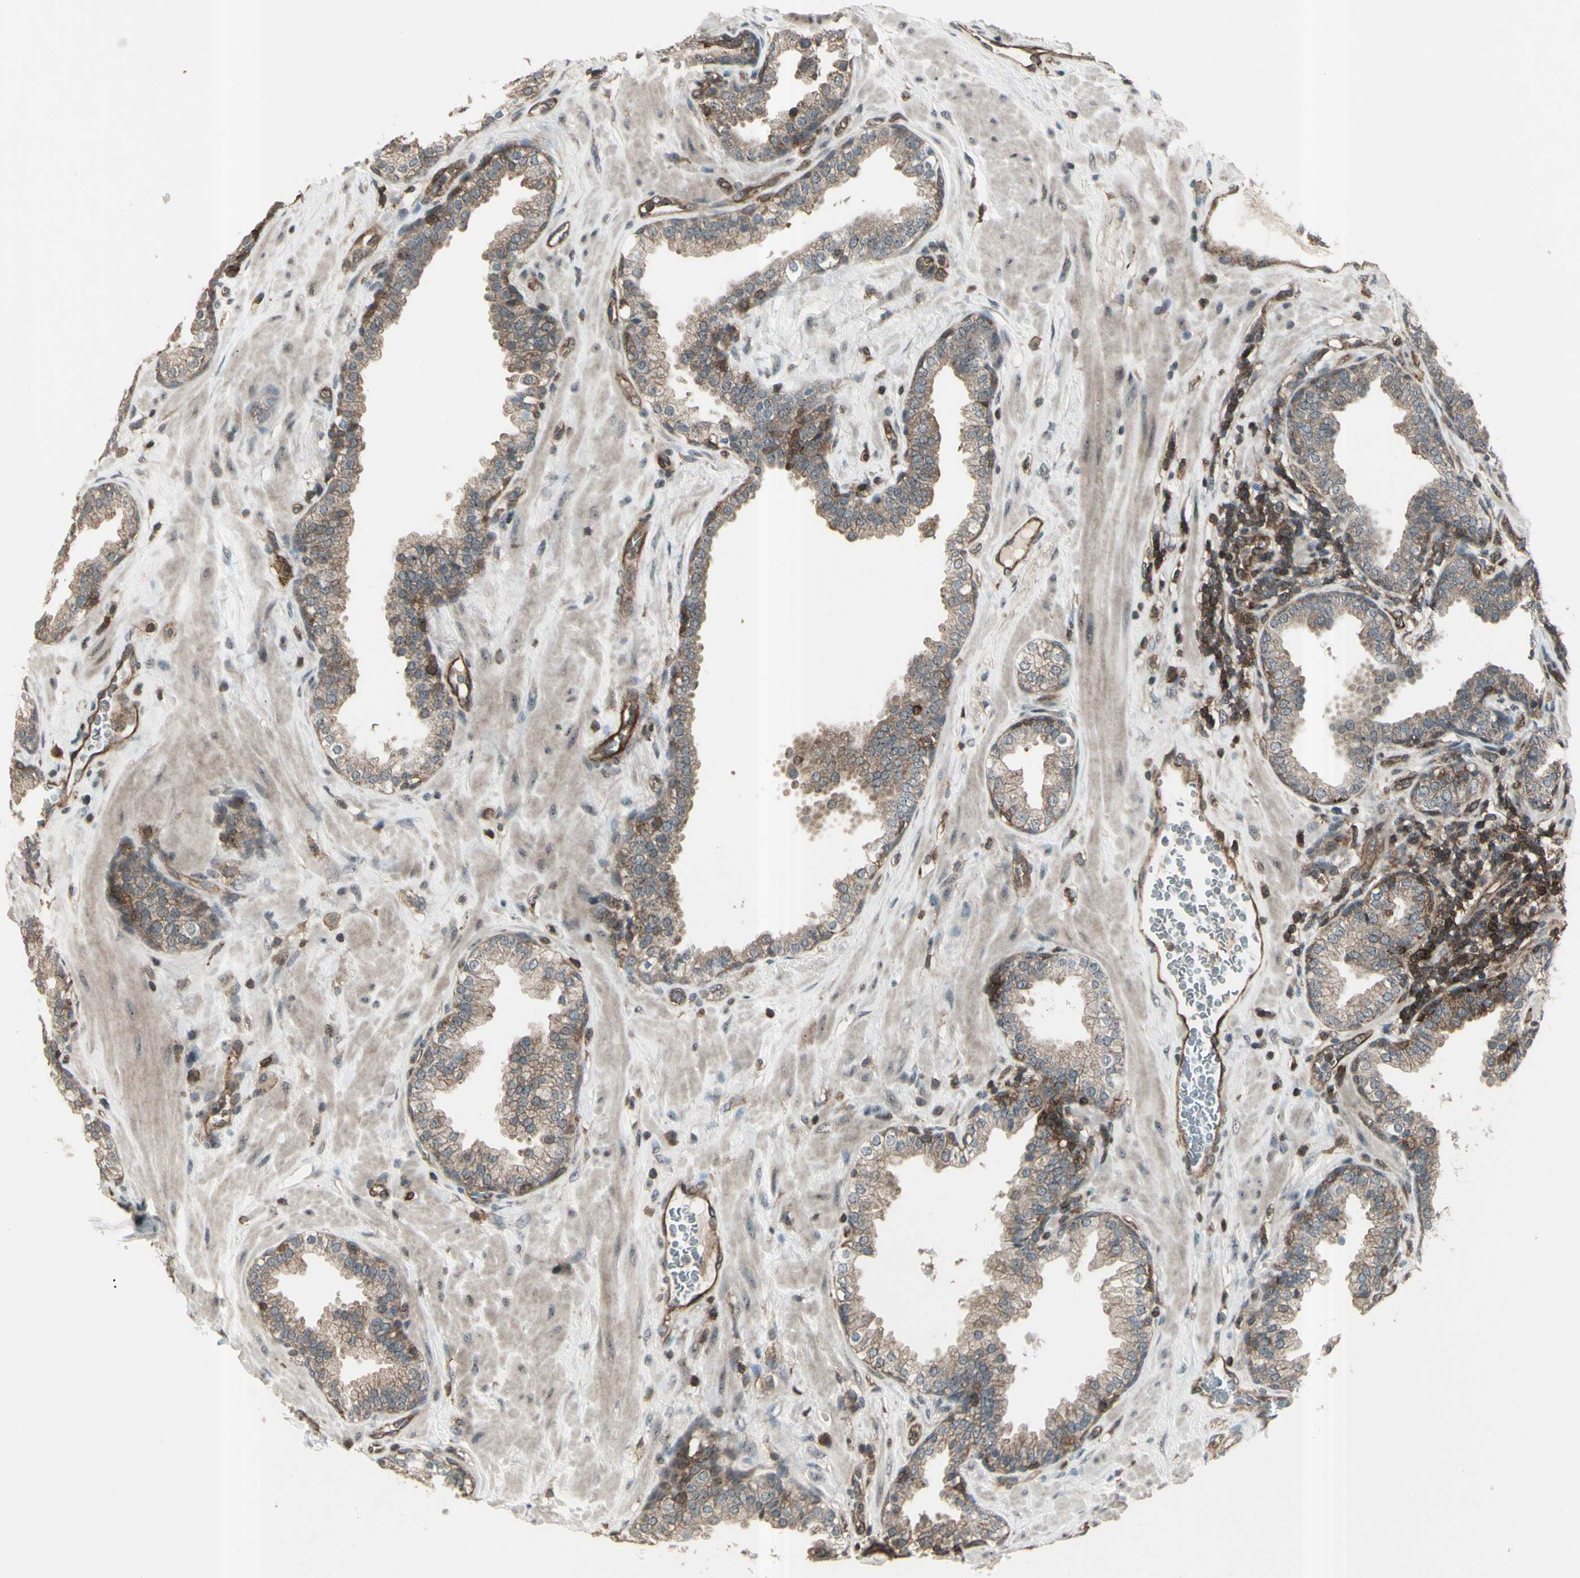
{"staining": {"intensity": "weak", "quantity": ">75%", "location": "cytoplasmic/membranous"}, "tissue": "prostate", "cell_type": "Glandular cells", "image_type": "normal", "snomed": [{"axis": "morphology", "description": "Normal tissue, NOS"}, {"axis": "topography", "description": "Prostate"}], "caption": "A micrograph of prostate stained for a protein displays weak cytoplasmic/membranous brown staining in glandular cells. (DAB (3,3'-diaminobenzidine) IHC with brightfield microscopy, high magnification).", "gene": "FXYD5", "patient": {"sex": "male", "age": 51}}